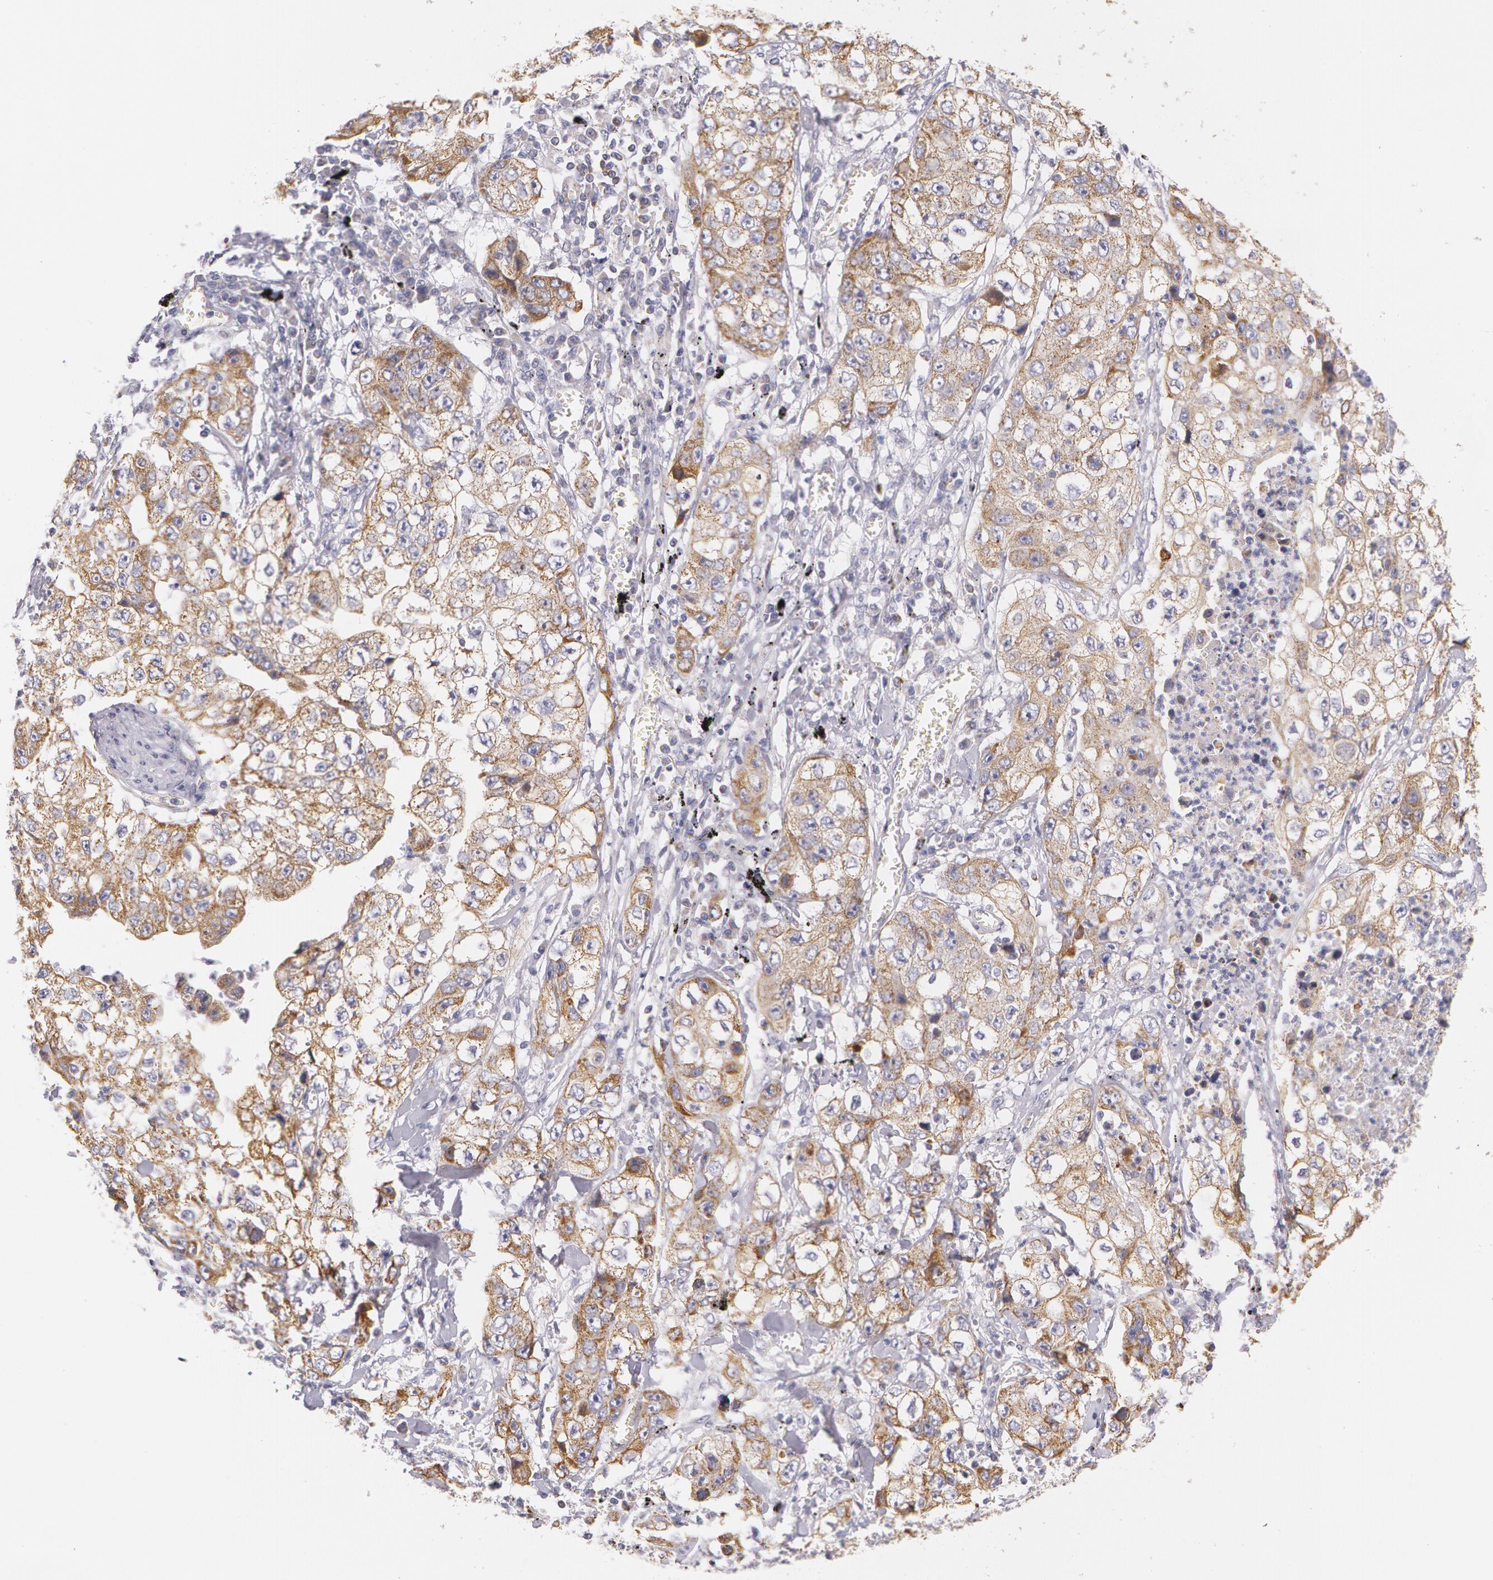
{"staining": {"intensity": "weak", "quantity": ">75%", "location": "cytoplasmic/membranous"}, "tissue": "lung cancer", "cell_type": "Tumor cells", "image_type": "cancer", "snomed": [{"axis": "morphology", "description": "Squamous cell carcinoma, NOS"}, {"axis": "topography", "description": "Lung"}], "caption": "Immunohistochemistry (IHC) histopathology image of human lung cancer stained for a protein (brown), which demonstrates low levels of weak cytoplasmic/membranous staining in approximately >75% of tumor cells.", "gene": "KRT18", "patient": {"sex": "male", "age": 64}}